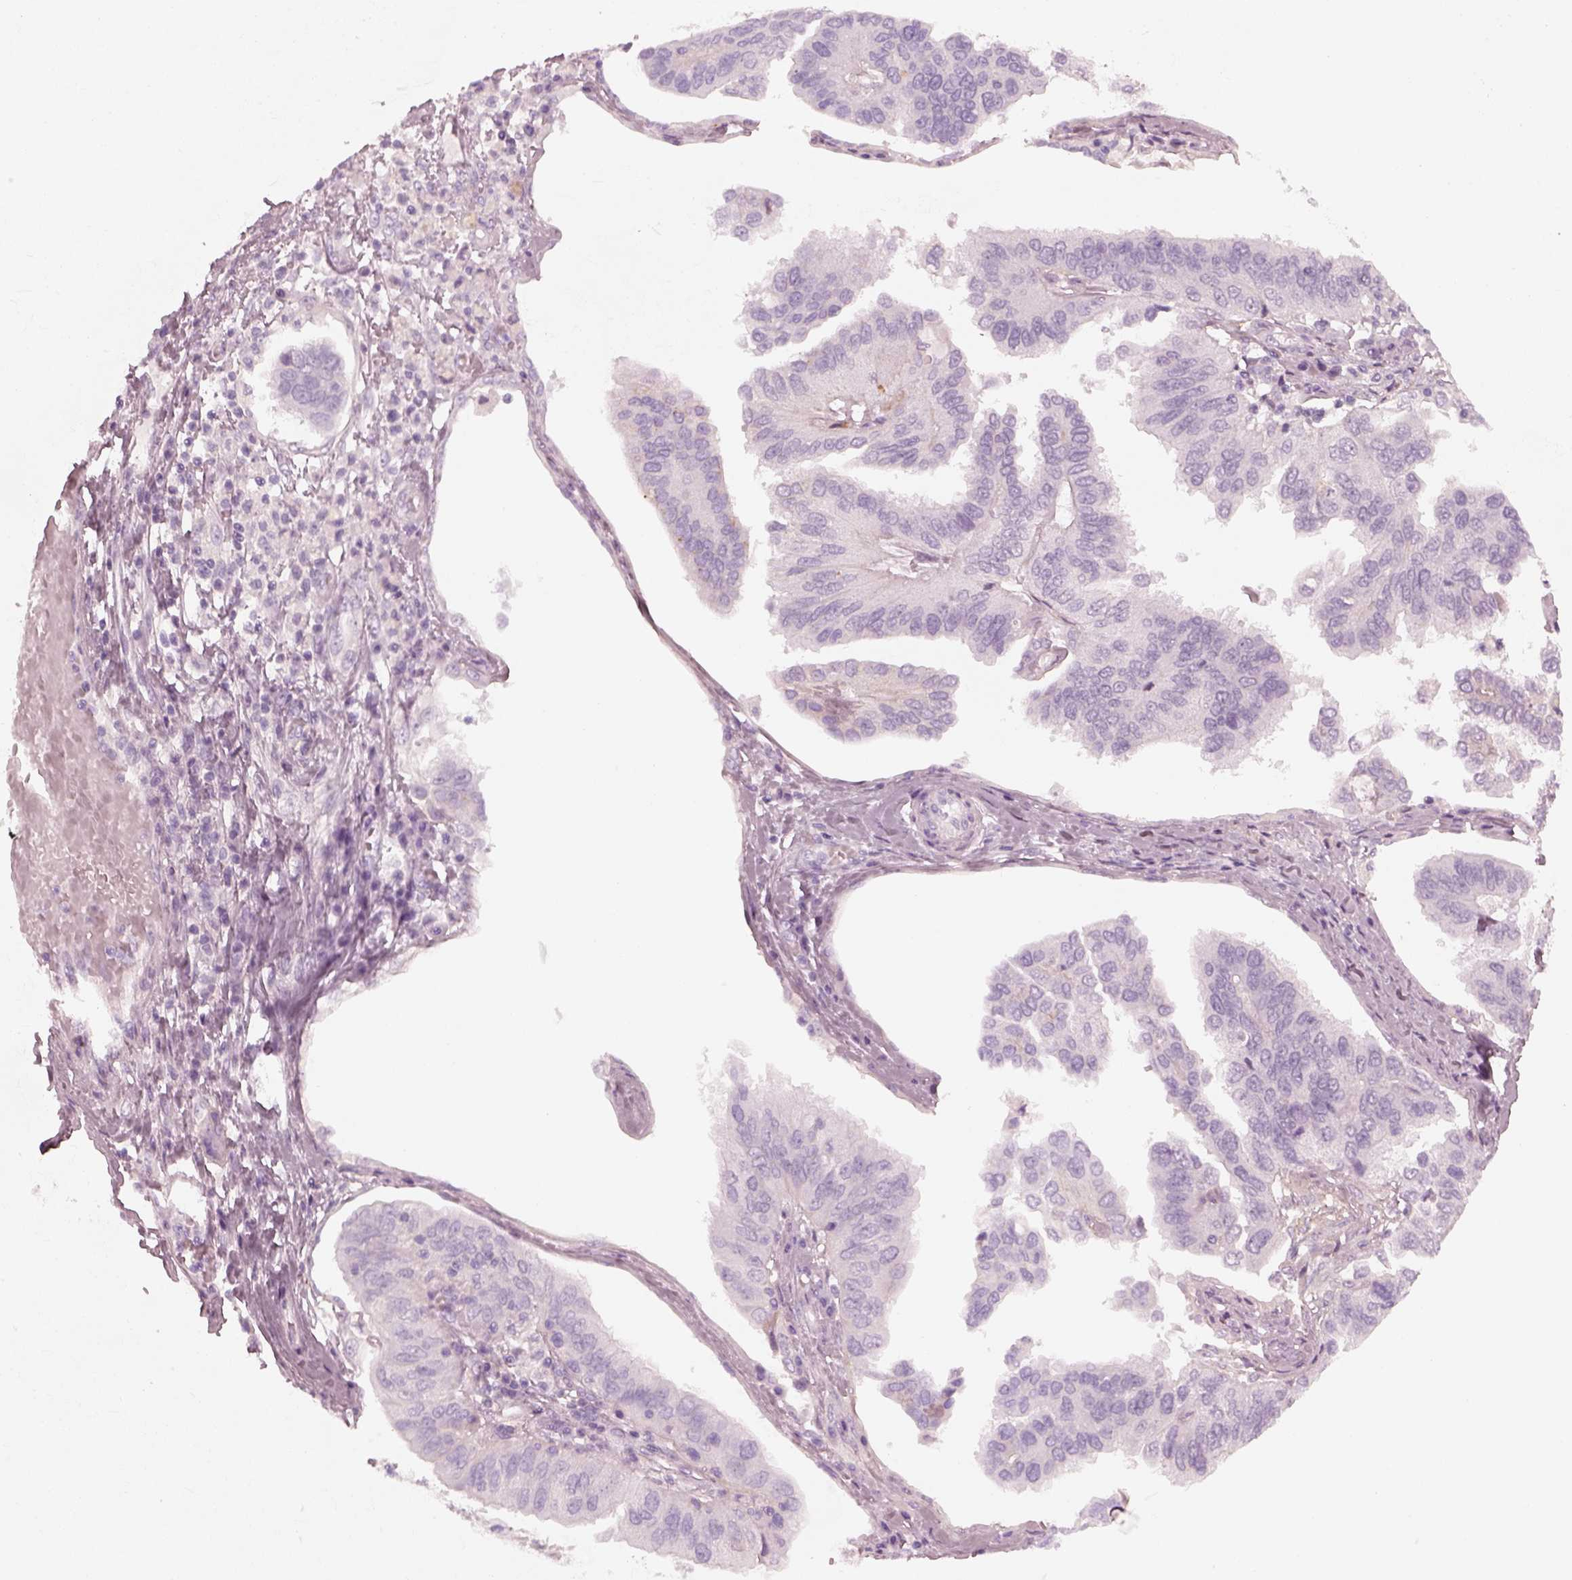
{"staining": {"intensity": "negative", "quantity": "none", "location": "none"}, "tissue": "ovarian cancer", "cell_type": "Tumor cells", "image_type": "cancer", "snomed": [{"axis": "morphology", "description": "Cystadenocarcinoma, serous, NOS"}, {"axis": "topography", "description": "Ovary"}], "caption": "High magnification brightfield microscopy of ovarian cancer (serous cystadenocarcinoma) stained with DAB (3,3'-diaminobenzidine) (brown) and counterstained with hematoxylin (blue): tumor cells show no significant positivity.", "gene": "CRYBA2", "patient": {"sex": "female", "age": 79}}